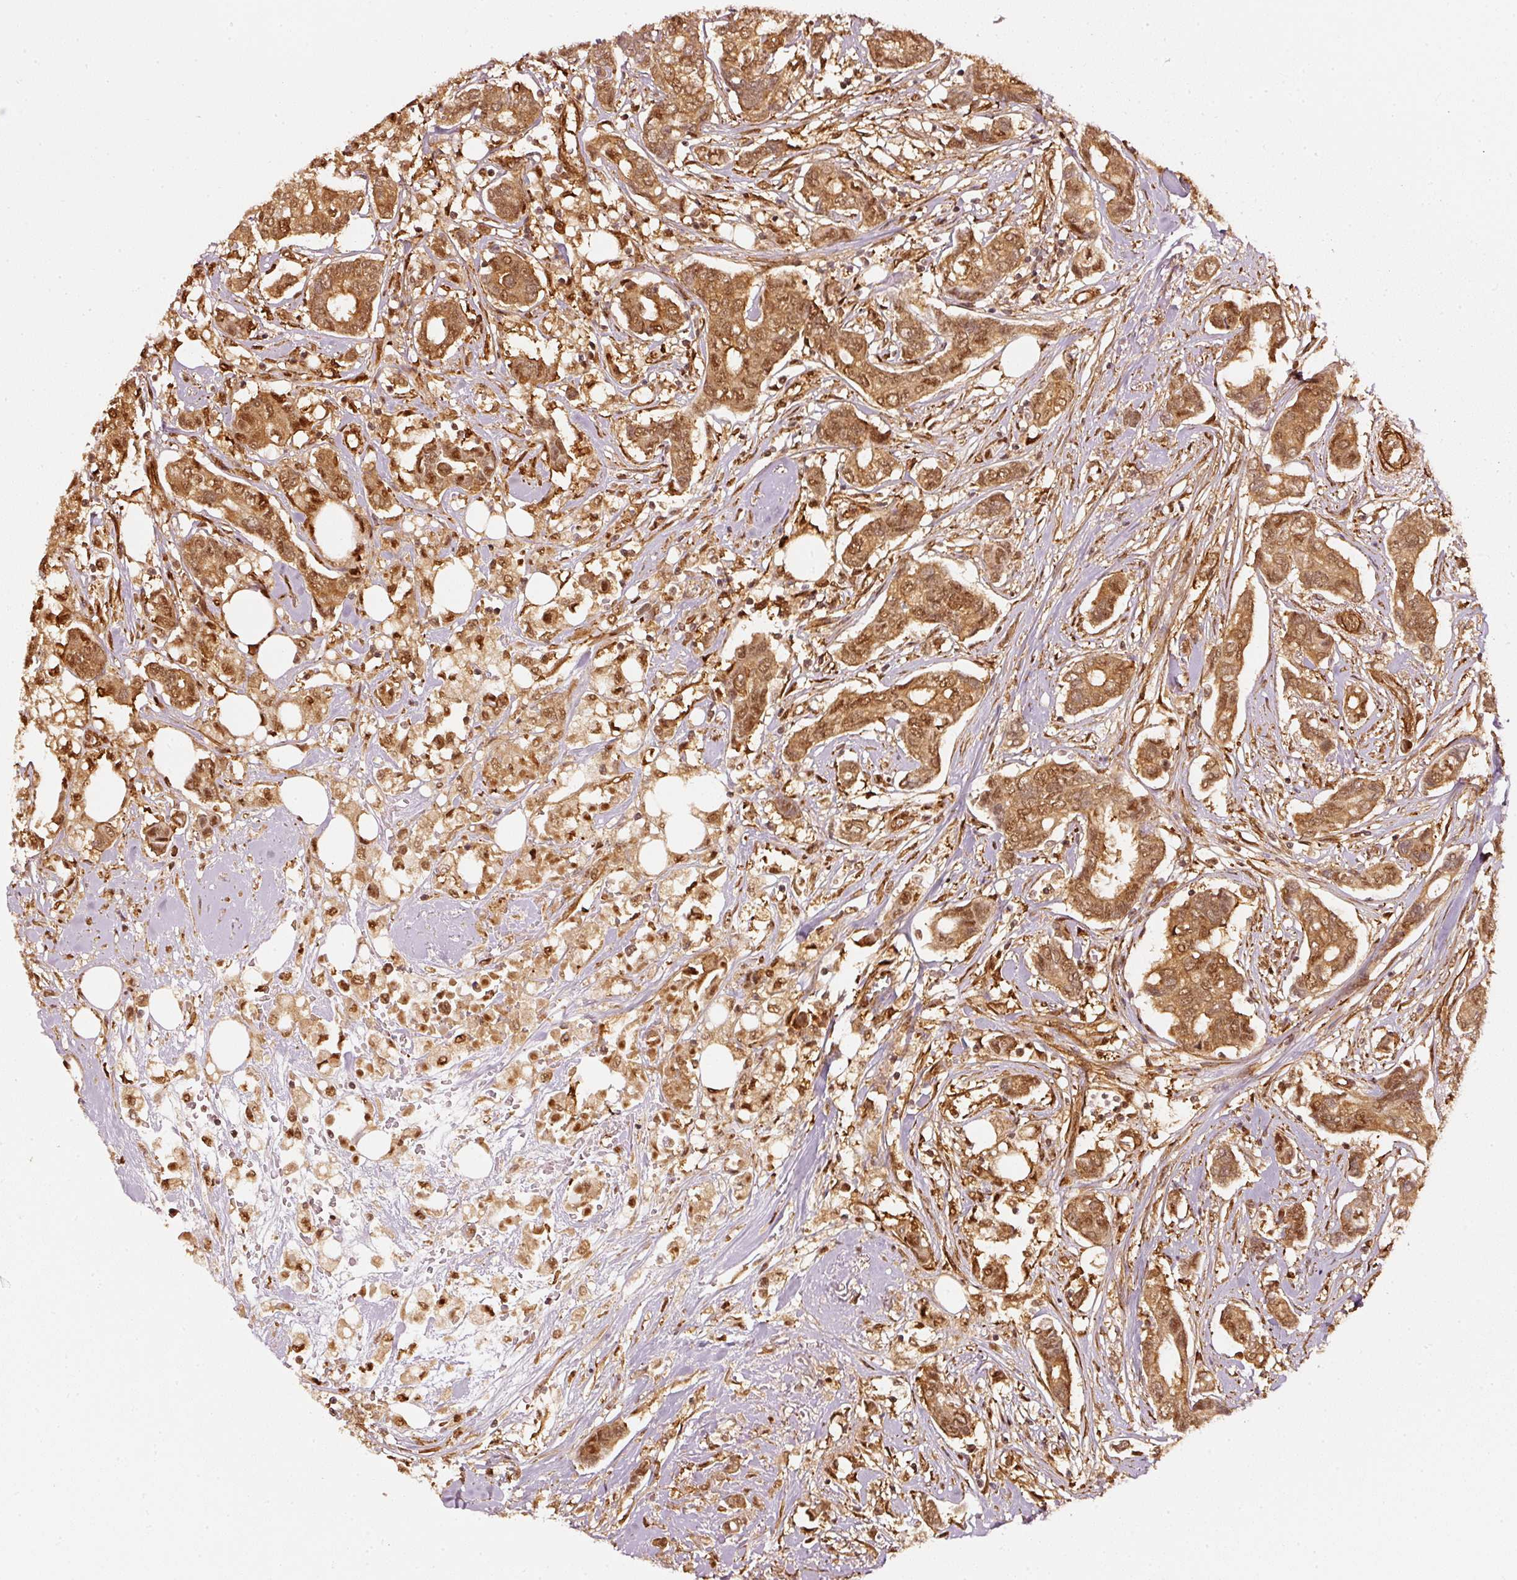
{"staining": {"intensity": "moderate", "quantity": ">75%", "location": "cytoplasmic/membranous,nuclear"}, "tissue": "breast cancer", "cell_type": "Tumor cells", "image_type": "cancer", "snomed": [{"axis": "morphology", "description": "Duct carcinoma"}, {"axis": "topography", "description": "Breast"}], "caption": "Breast cancer tissue demonstrates moderate cytoplasmic/membranous and nuclear positivity in about >75% of tumor cells, visualized by immunohistochemistry.", "gene": "PSMD1", "patient": {"sex": "female", "age": 73}}